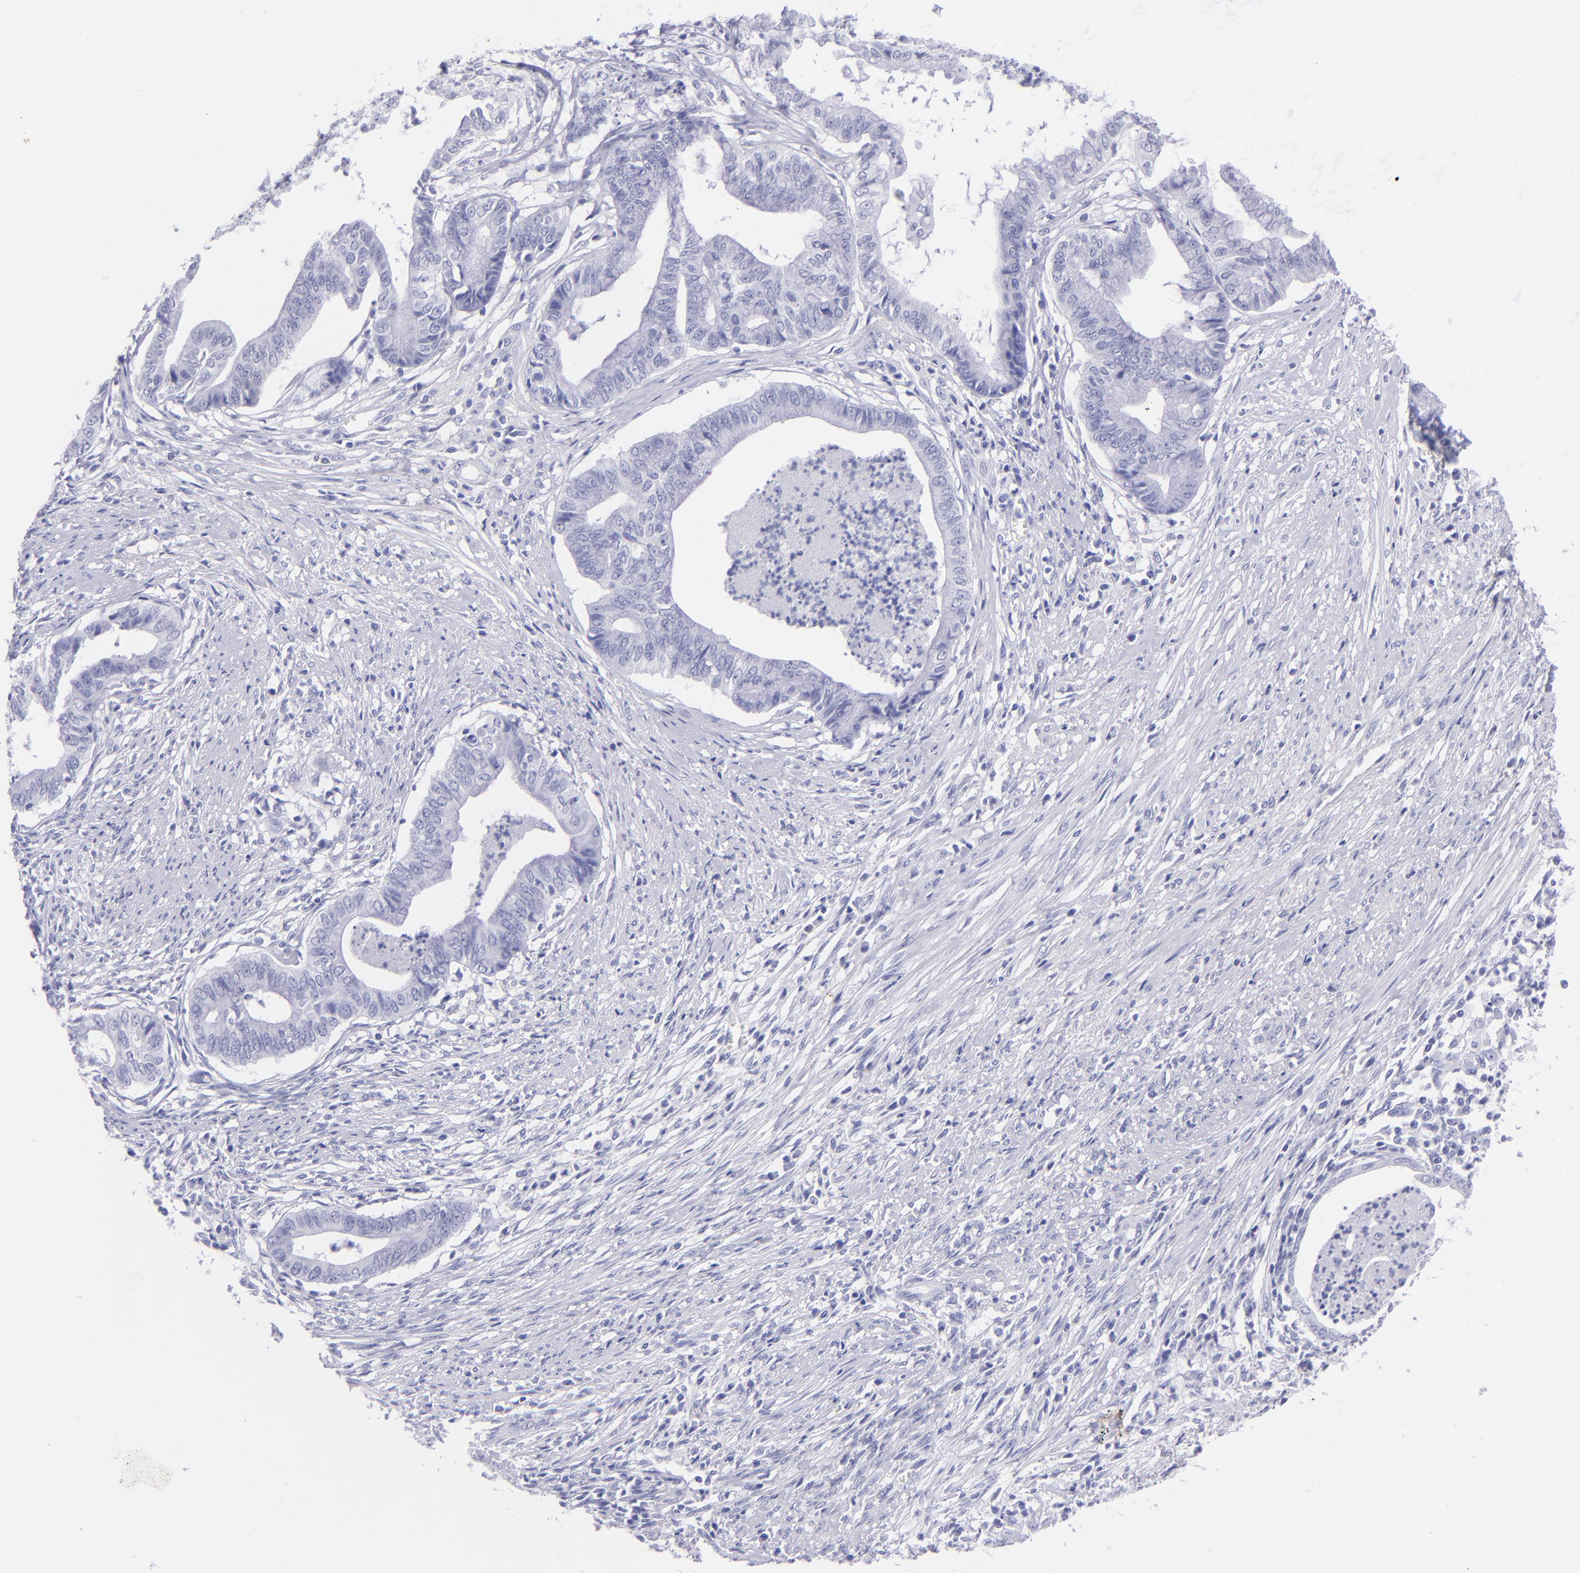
{"staining": {"intensity": "negative", "quantity": "none", "location": "none"}, "tissue": "endometrial cancer", "cell_type": "Tumor cells", "image_type": "cancer", "snomed": [{"axis": "morphology", "description": "Necrosis, NOS"}, {"axis": "morphology", "description": "Adenocarcinoma, NOS"}, {"axis": "topography", "description": "Endometrium"}], "caption": "Protein analysis of adenocarcinoma (endometrial) reveals no significant expression in tumor cells.", "gene": "PIP", "patient": {"sex": "female", "age": 79}}